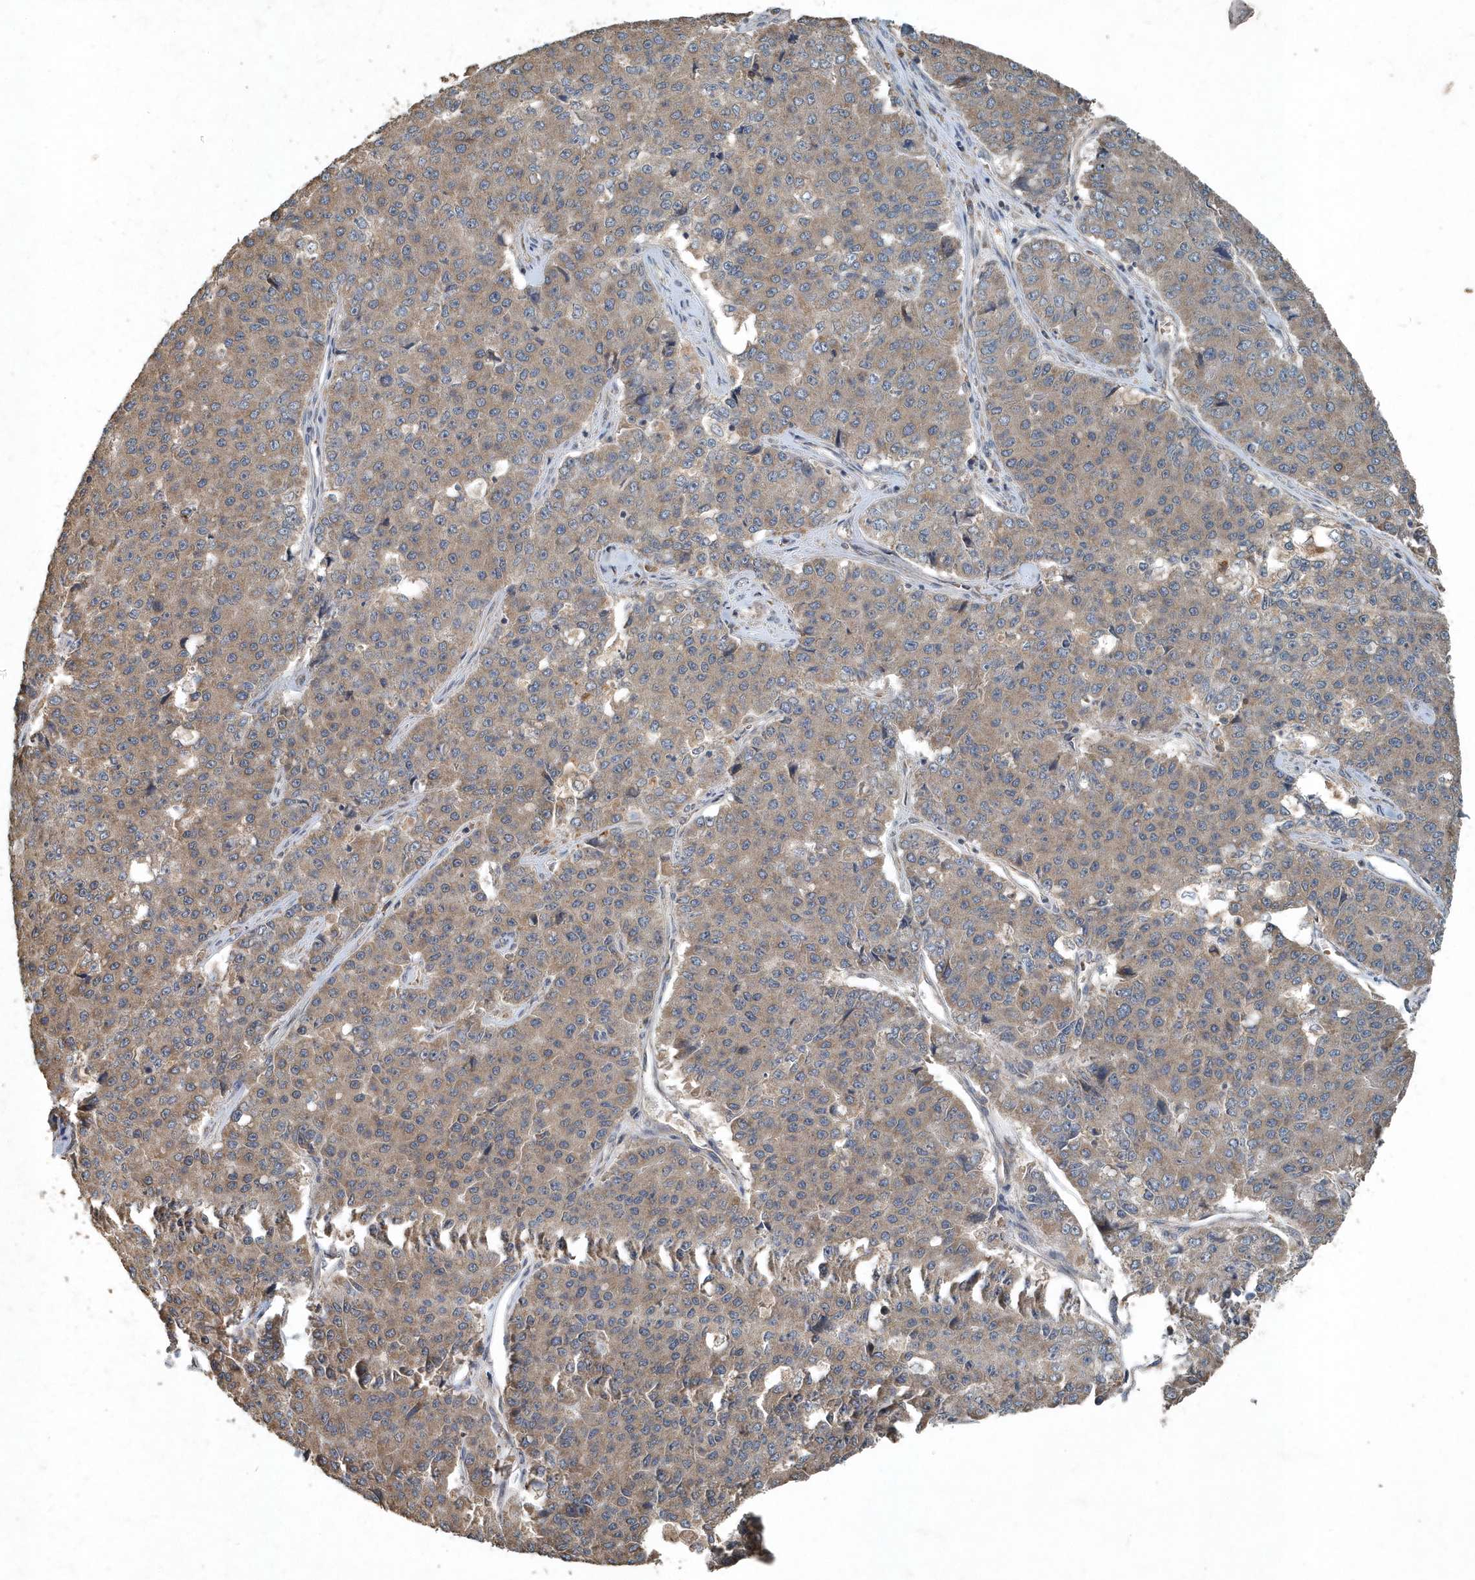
{"staining": {"intensity": "weak", "quantity": ">75%", "location": "cytoplasmic/membranous"}, "tissue": "pancreatic cancer", "cell_type": "Tumor cells", "image_type": "cancer", "snomed": [{"axis": "morphology", "description": "Adenocarcinoma, NOS"}, {"axis": "topography", "description": "Pancreas"}], "caption": "Immunohistochemical staining of human pancreatic adenocarcinoma displays weak cytoplasmic/membranous protein staining in approximately >75% of tumor cells. Nuclei are stained in blue.", "gene": "SCFD2", "patient": {"sex": "male", "age": 50}}